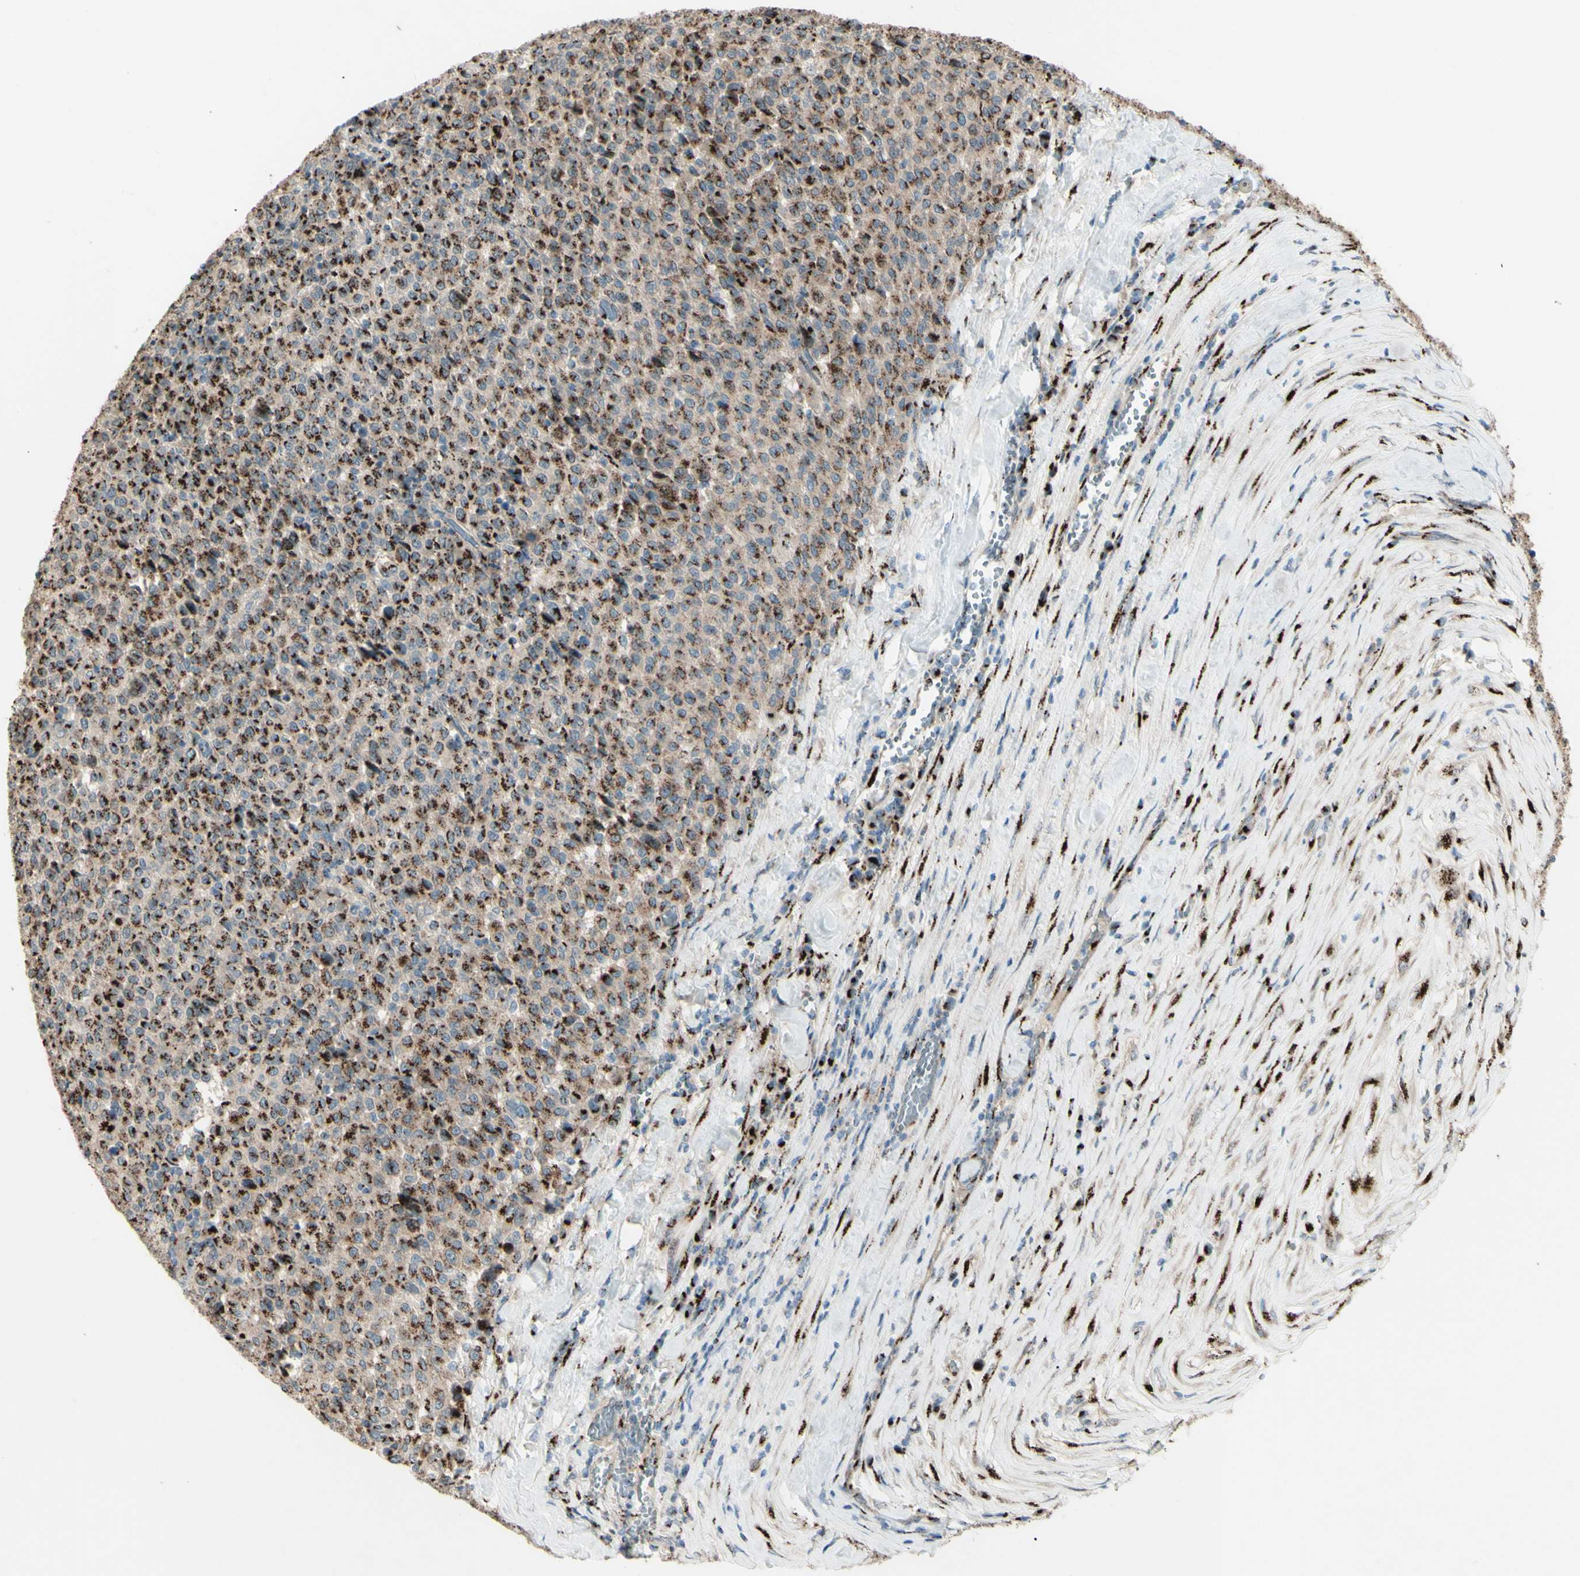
{"staining": {"intensity": "moderate", "quantity": ">75%", "location": "cytoplasmic/membranous"}, "tissue": "melanoma", "cell_type": "Tumor cells", "image_type": "cancer", "snomed": [{"axis": "morphology", "description": "Malignant melanoma, Metastatic site"}, {"axis": "topography", "description": "Pancreas"}], "caption": "The immunohistochemical stain labels moderate cytoplasmic/membranous expression in tumor cells of melanoma tissue.", "gene": "BPNT2", "patient": {"sex": "female", "age": 30}}